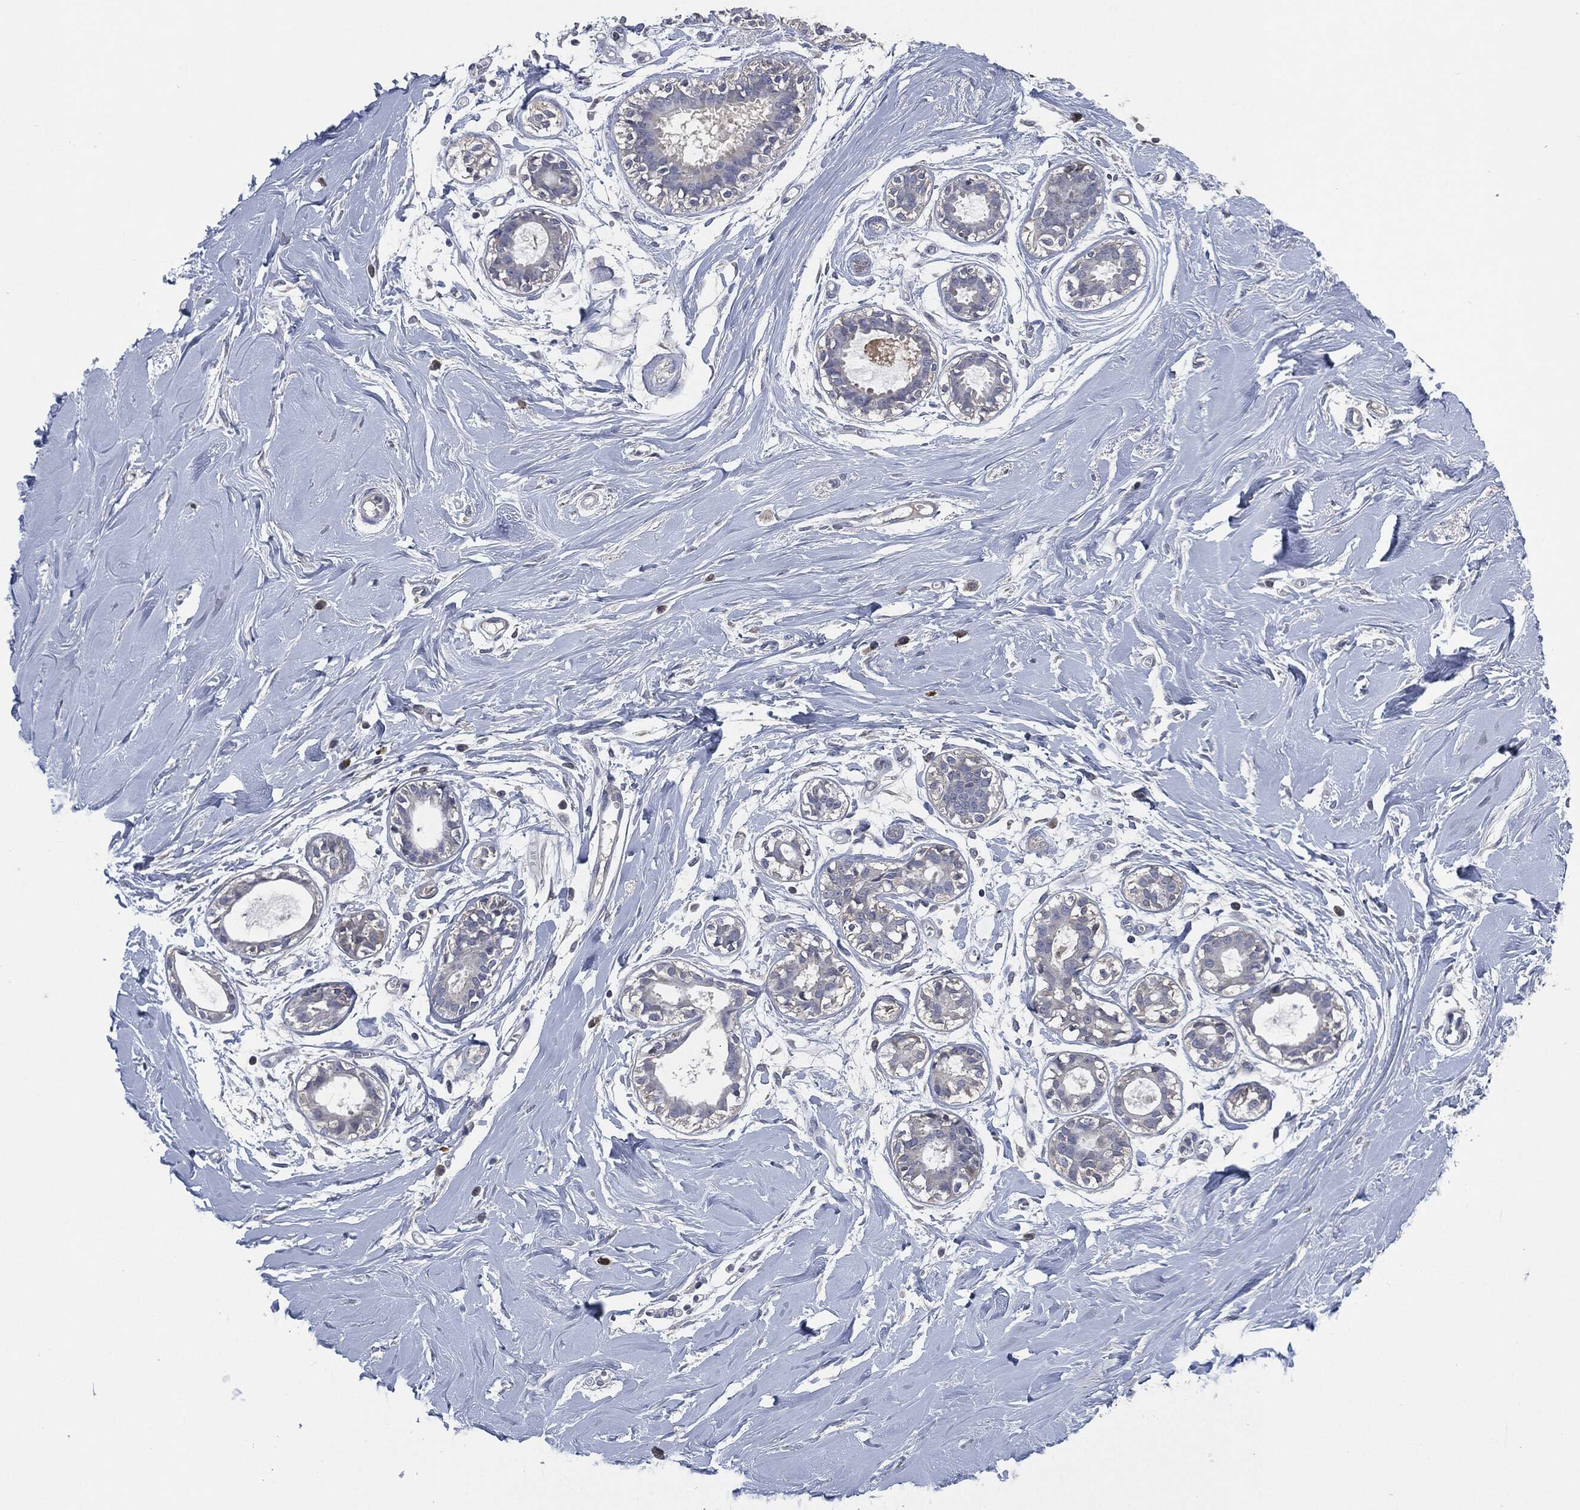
{"staining": {"intensity": "negative", "quantity": "none", "location": "none"}, "tissue": "soft tissue", "cell_type": "Fibroblasts", "image_type": "normal", "snomed": [{"axis": "morphology", "description": "Normal tissue, NOS"}, {"axis": "topography", "description": "Breast"}], "caption": "Photomicrograph shows no protein staining in fibroblasts of benign soft tissue.", "gene": "IL2RG", "patient": {"sex": "female", "age": 49}}